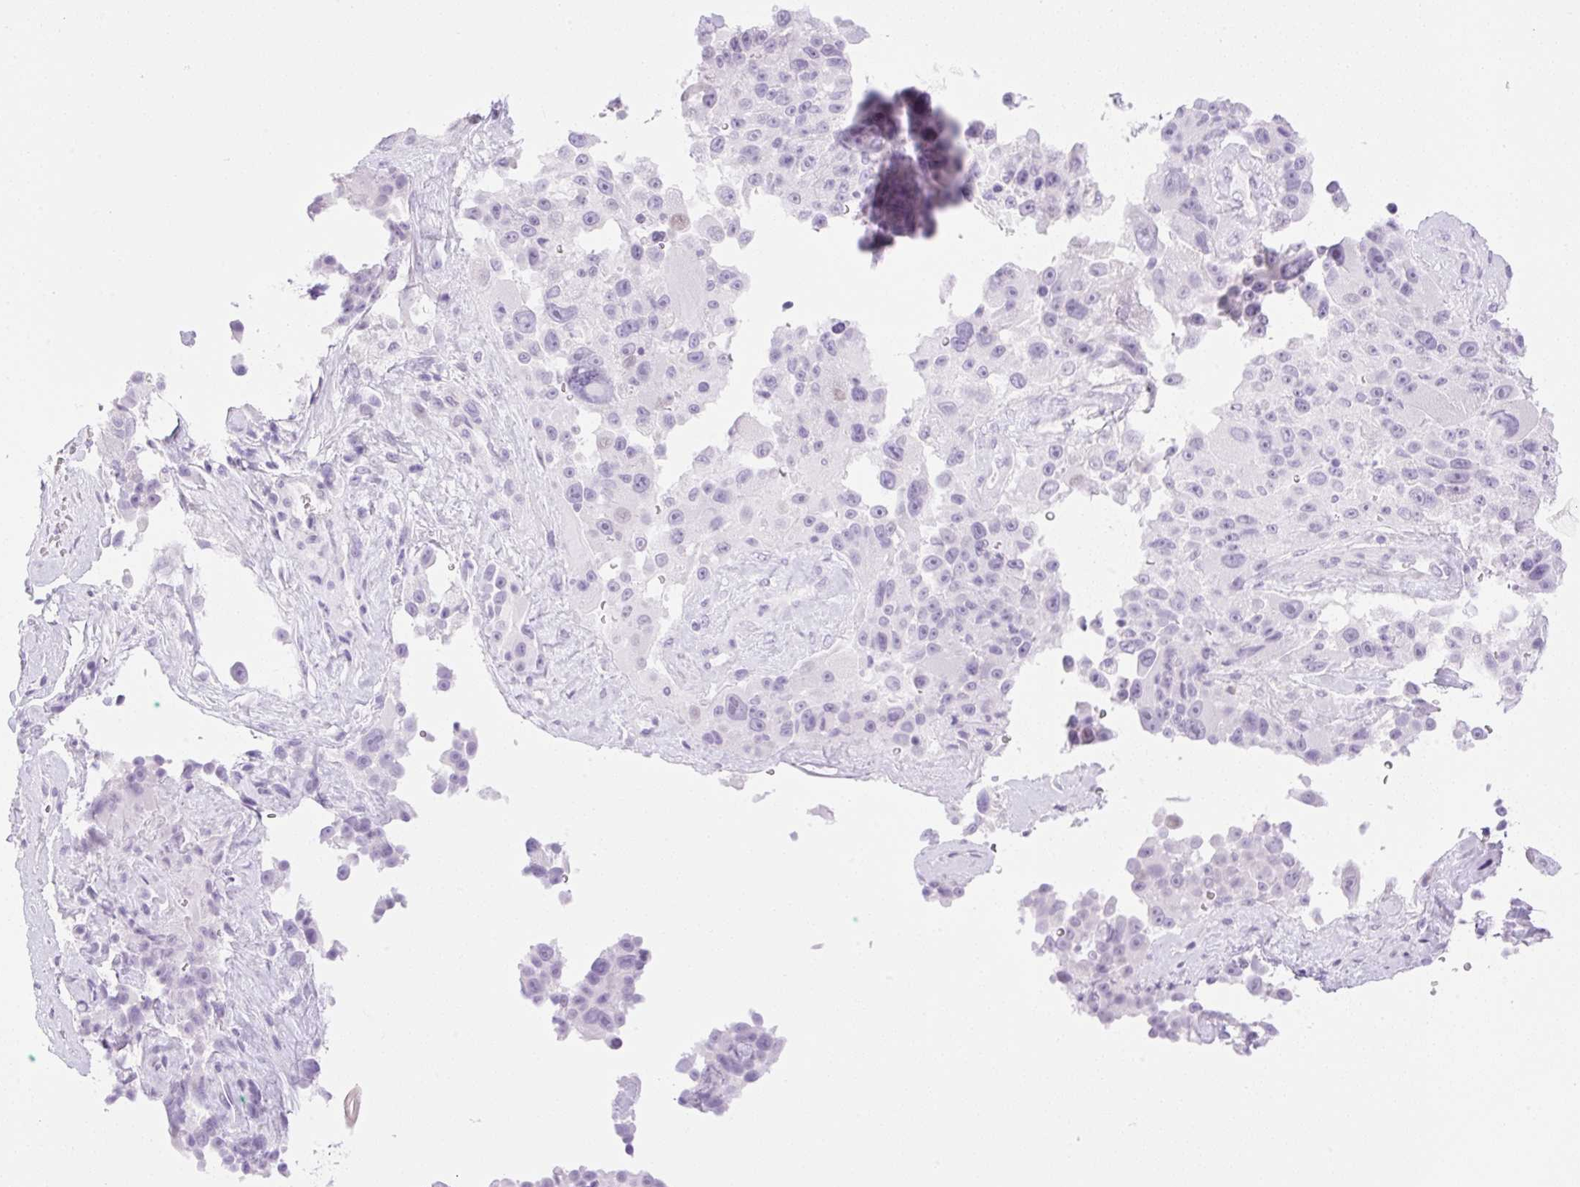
{"staining": {"intensity": "negative", "quantity": "none", "location": "none"}, "tissue": "melanoma", "cell_type": "Tumor cells", "image_type": "cancer", "snomed": [{"axis": "morphology", "description": "Malignant melanoma, Metastatic site"}, {"axis": "topography", "description": "Lymph node"}], "caption": "High power microscopy histopathology image of an immunohistochemistry (IHC) image of malignant melanoma (metastatic site), revealing no significant staining in tumor cells.", "gene": "SPRR4", "patient": {"sex": "male", "age": 62}}